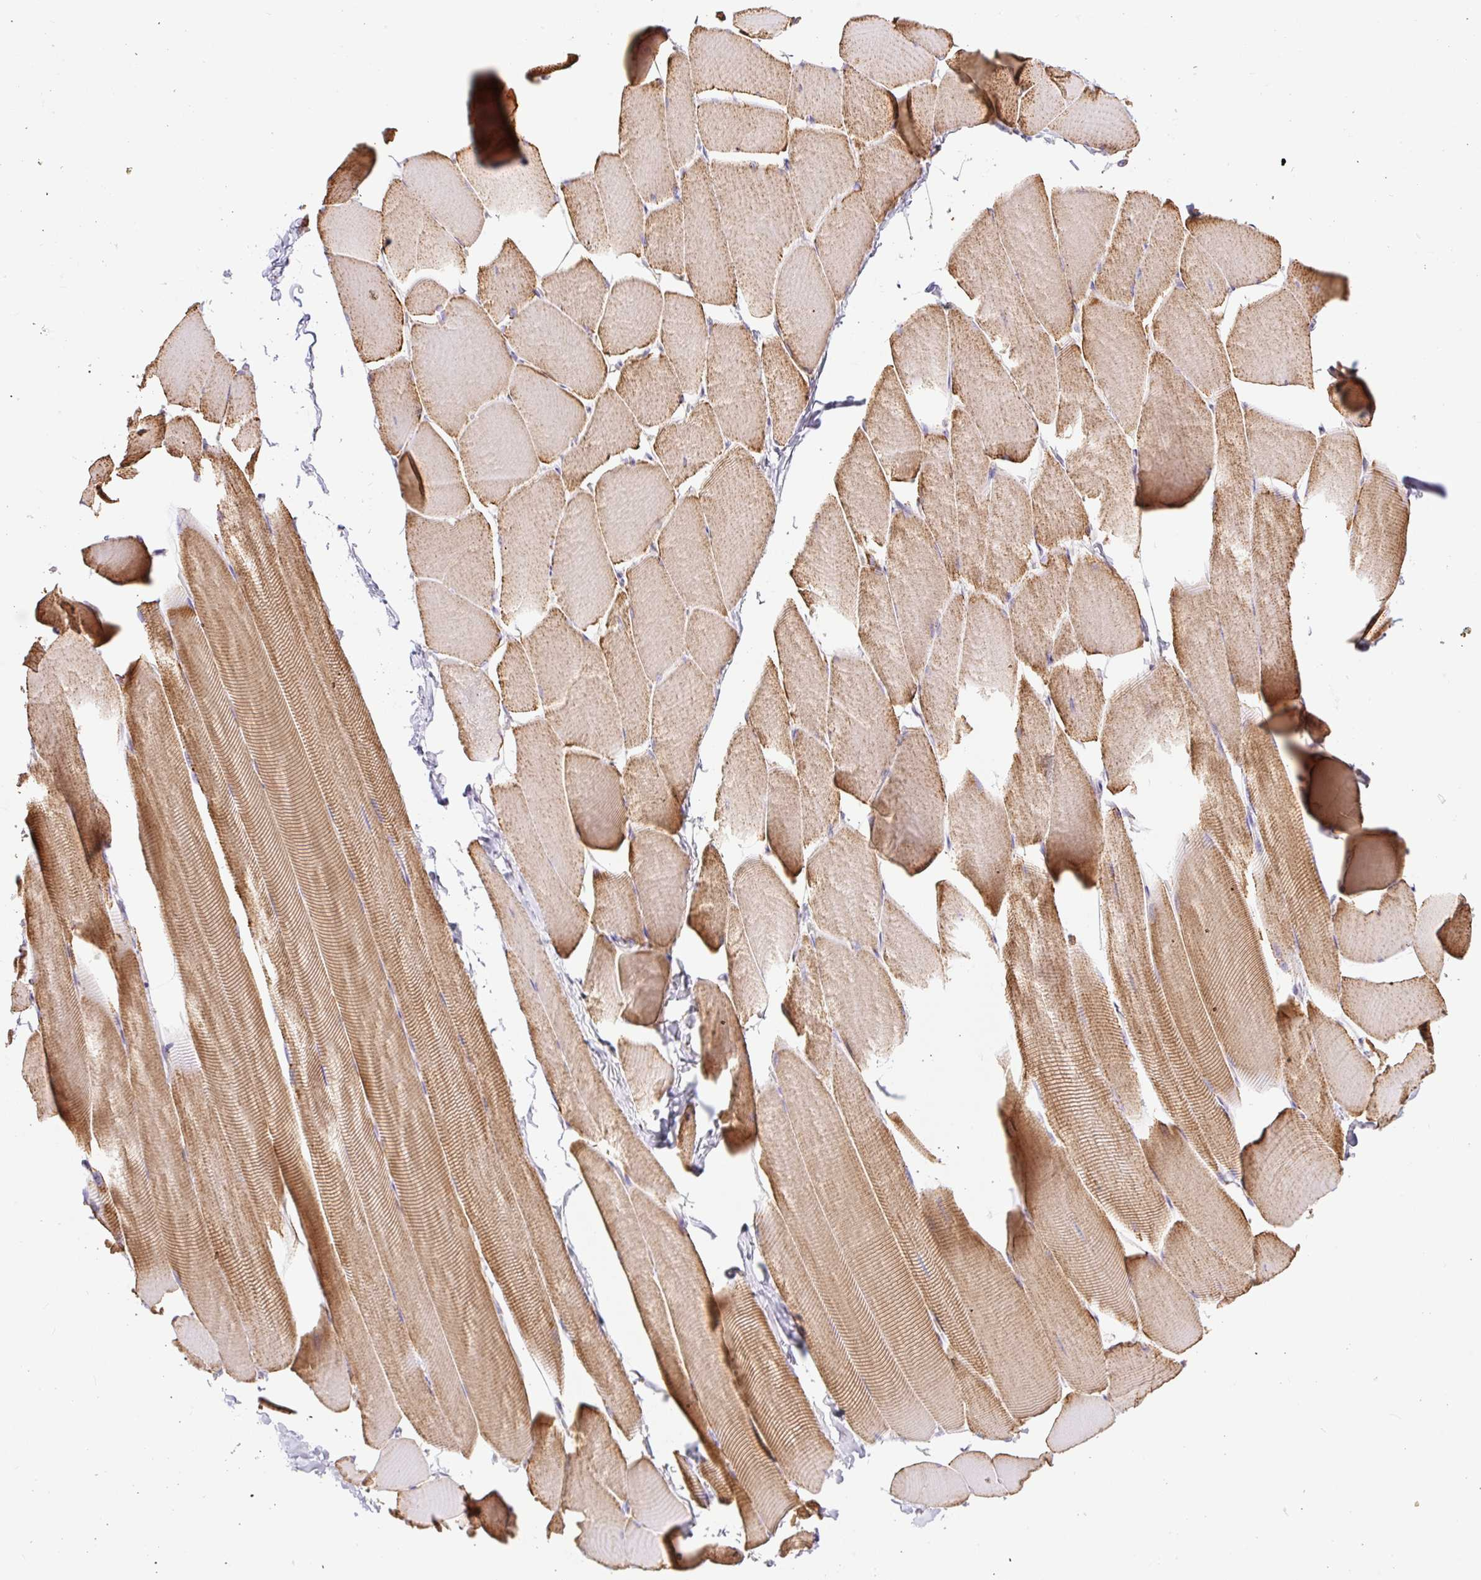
{"staining": {"intensity": "moderate", "quantity": ">75%", "location": "cytoplasmic/membranous"}, "tissue": "skeletal muscle", "cell_type": "Myocytes", "image_type": "normal", "snomed": [{"axis": "morphology", "description": "Normal tissue, NOS"}, {"axis": "topography", "description": "Skeletal muscle"}], "caption": "High-magnification brightfield microscopy of unremarkable skeletal muscle stained with DAB (3,3'-diaminobenzidine) (brown) and counterstained with hematoxylin (blue). myocytes exhibit moderate cytoplasmic/membranous staining is identified in about>75% of cells.", "gene": "DAAM2", "patient": {"sex": "male", "age": 25}}